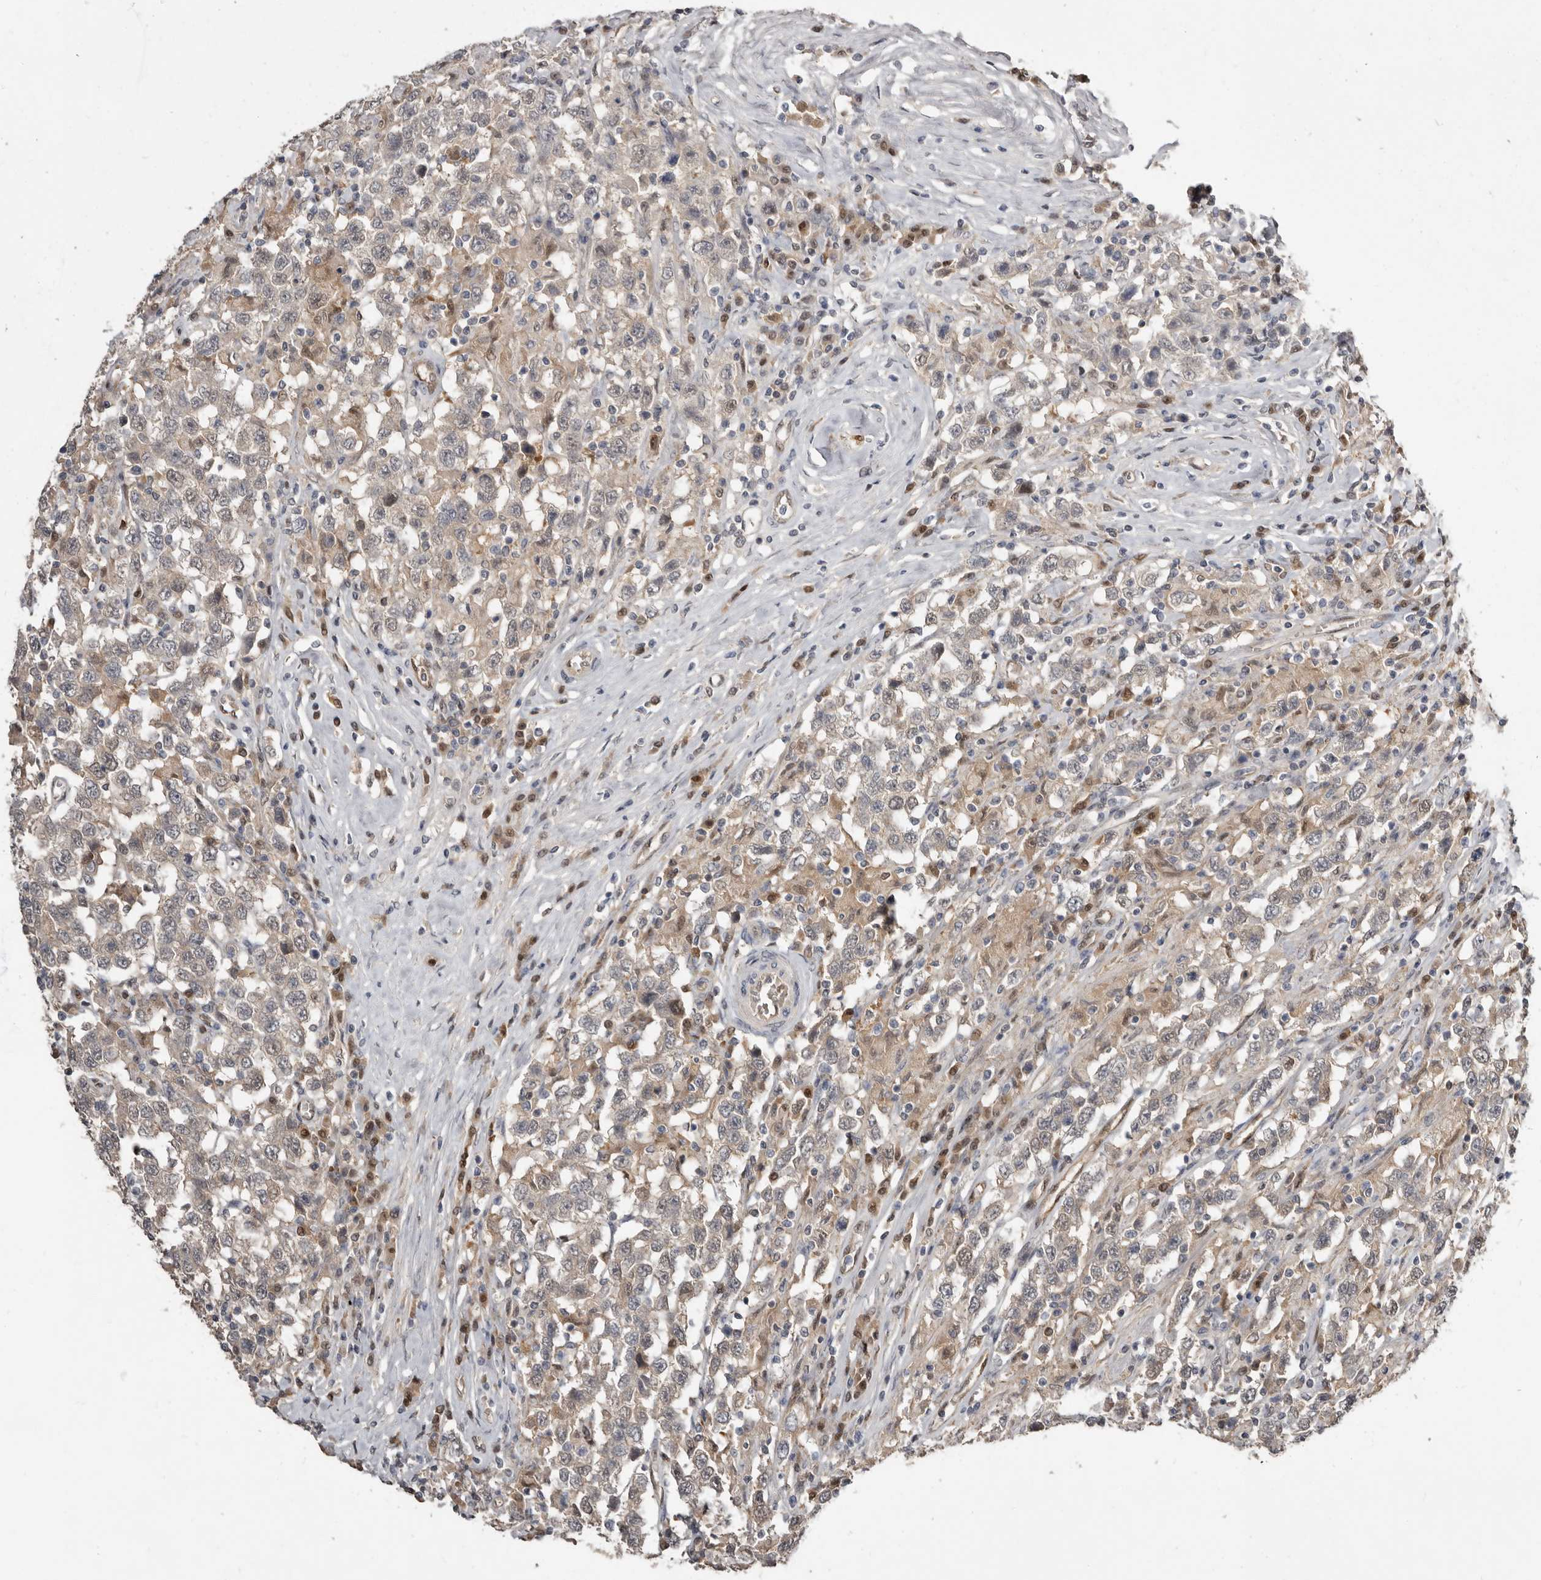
{"staining": {"intensity": "weak", "quantity": "25%-75%", "location": "cytoplasmic/membranous"}, "tissue": "testis cancer", "cell_type": "Tumor cells", "image_type": "cancer", "snomed": [{"axis": "morphology", "description": "Seminoma, NOS"}, {"axis": "topography", "description": "Testis"}], "caption": "Testis cancer (seminoma) stained for a protein reveals weak cytoplasmic/membranous positivity in tumor cells.", "gene": "RBKS", "patient": {"sex": "male", "age": 41}}